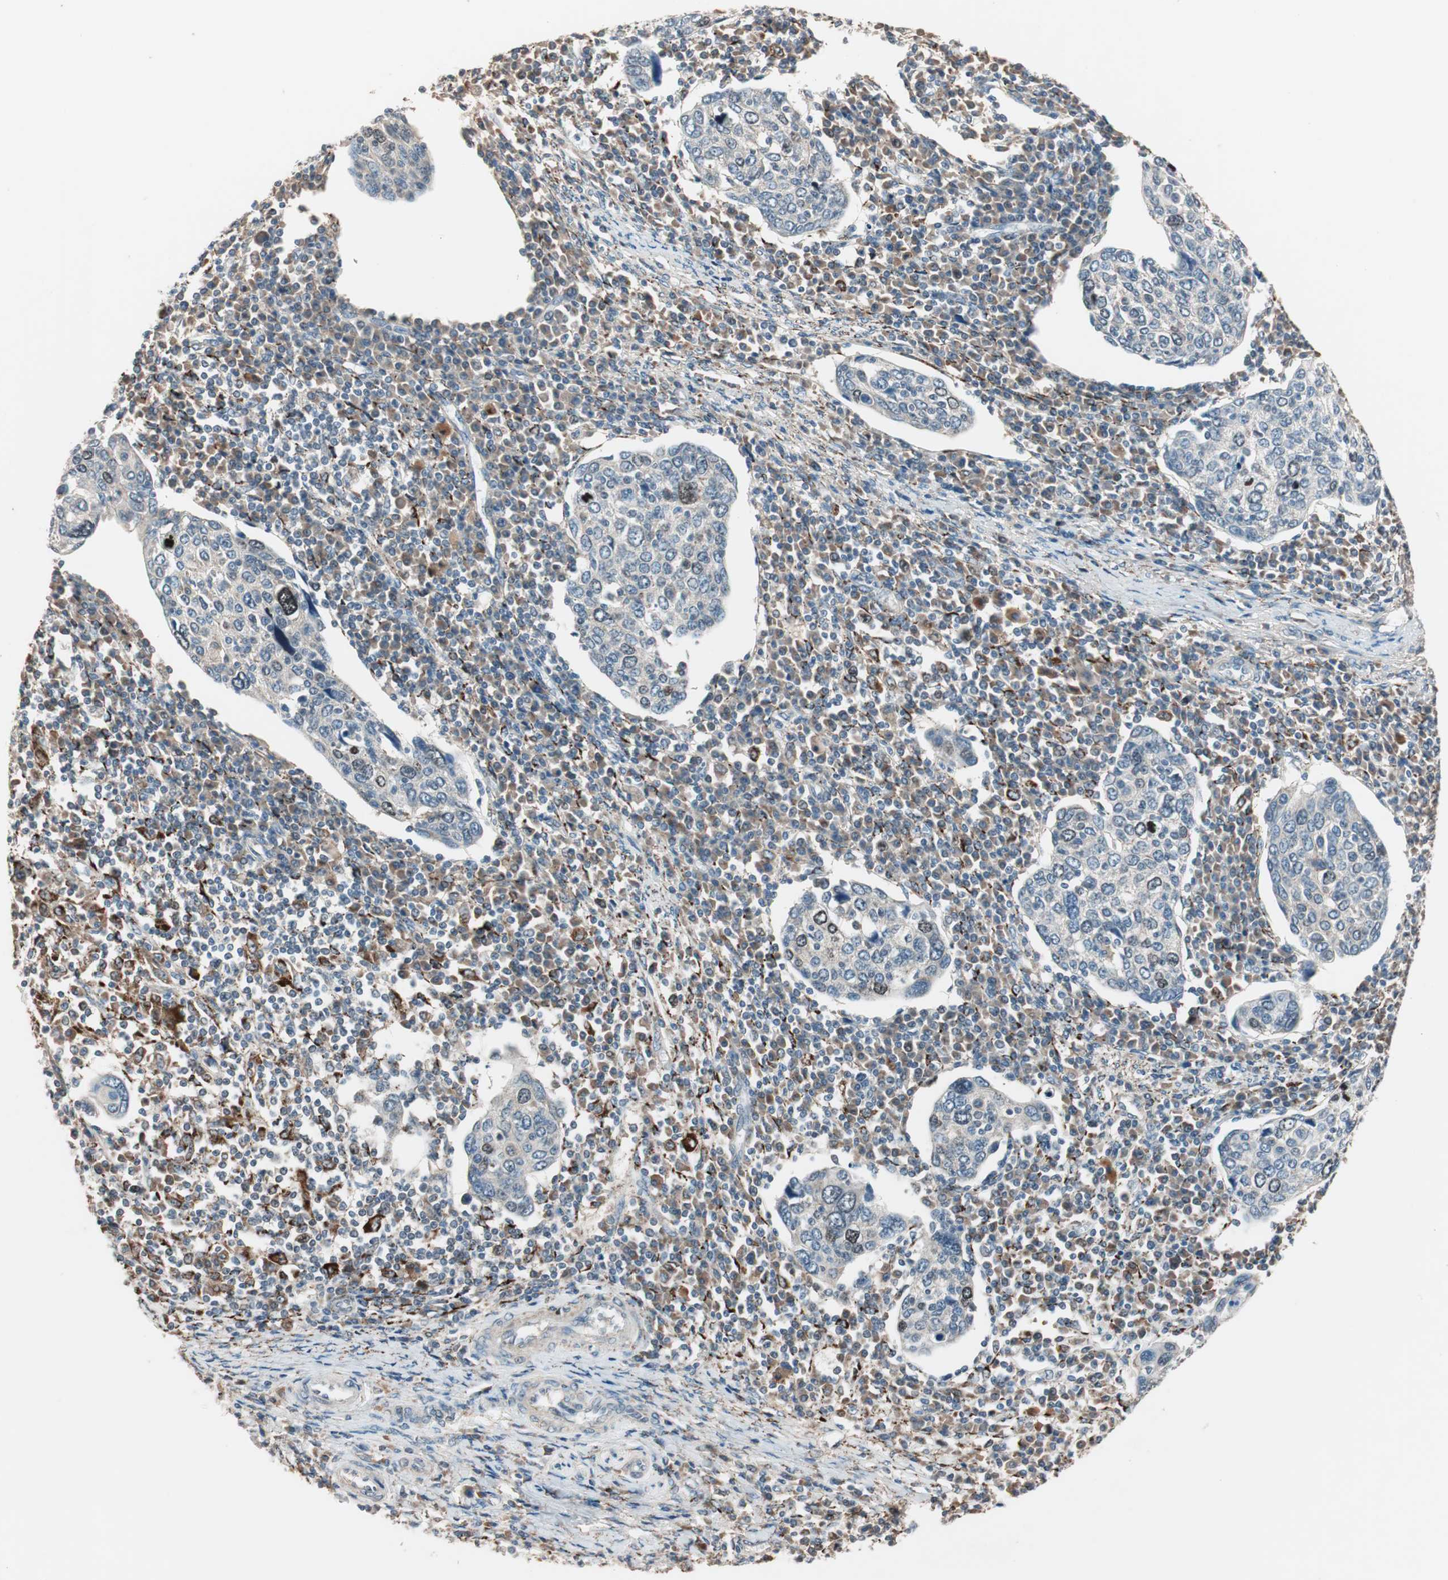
{"staining": {"intensity": "weak", "quantity": "25%-75%", "location": "cytoplasmic/membranous,nuclear"}, "tissue": "cervical cancer", "cell_type": "Tumor cells", "image_type": "cancer", "snomed": [{"axis": "morphology", "description": "Squamous cell carcinoma, NOS"}, {"axis": "topography", "description": "Cervix"}], "caption": "There is low levels of weak cytoplasmic/membranous and nuclear staining in tumor cells of cervical squamous cell carcinoma, as demonstrated by immunohistochemical staining (brown color).", "gene": "NFRKB", "patient": {"sex": "female", "age": 40}}